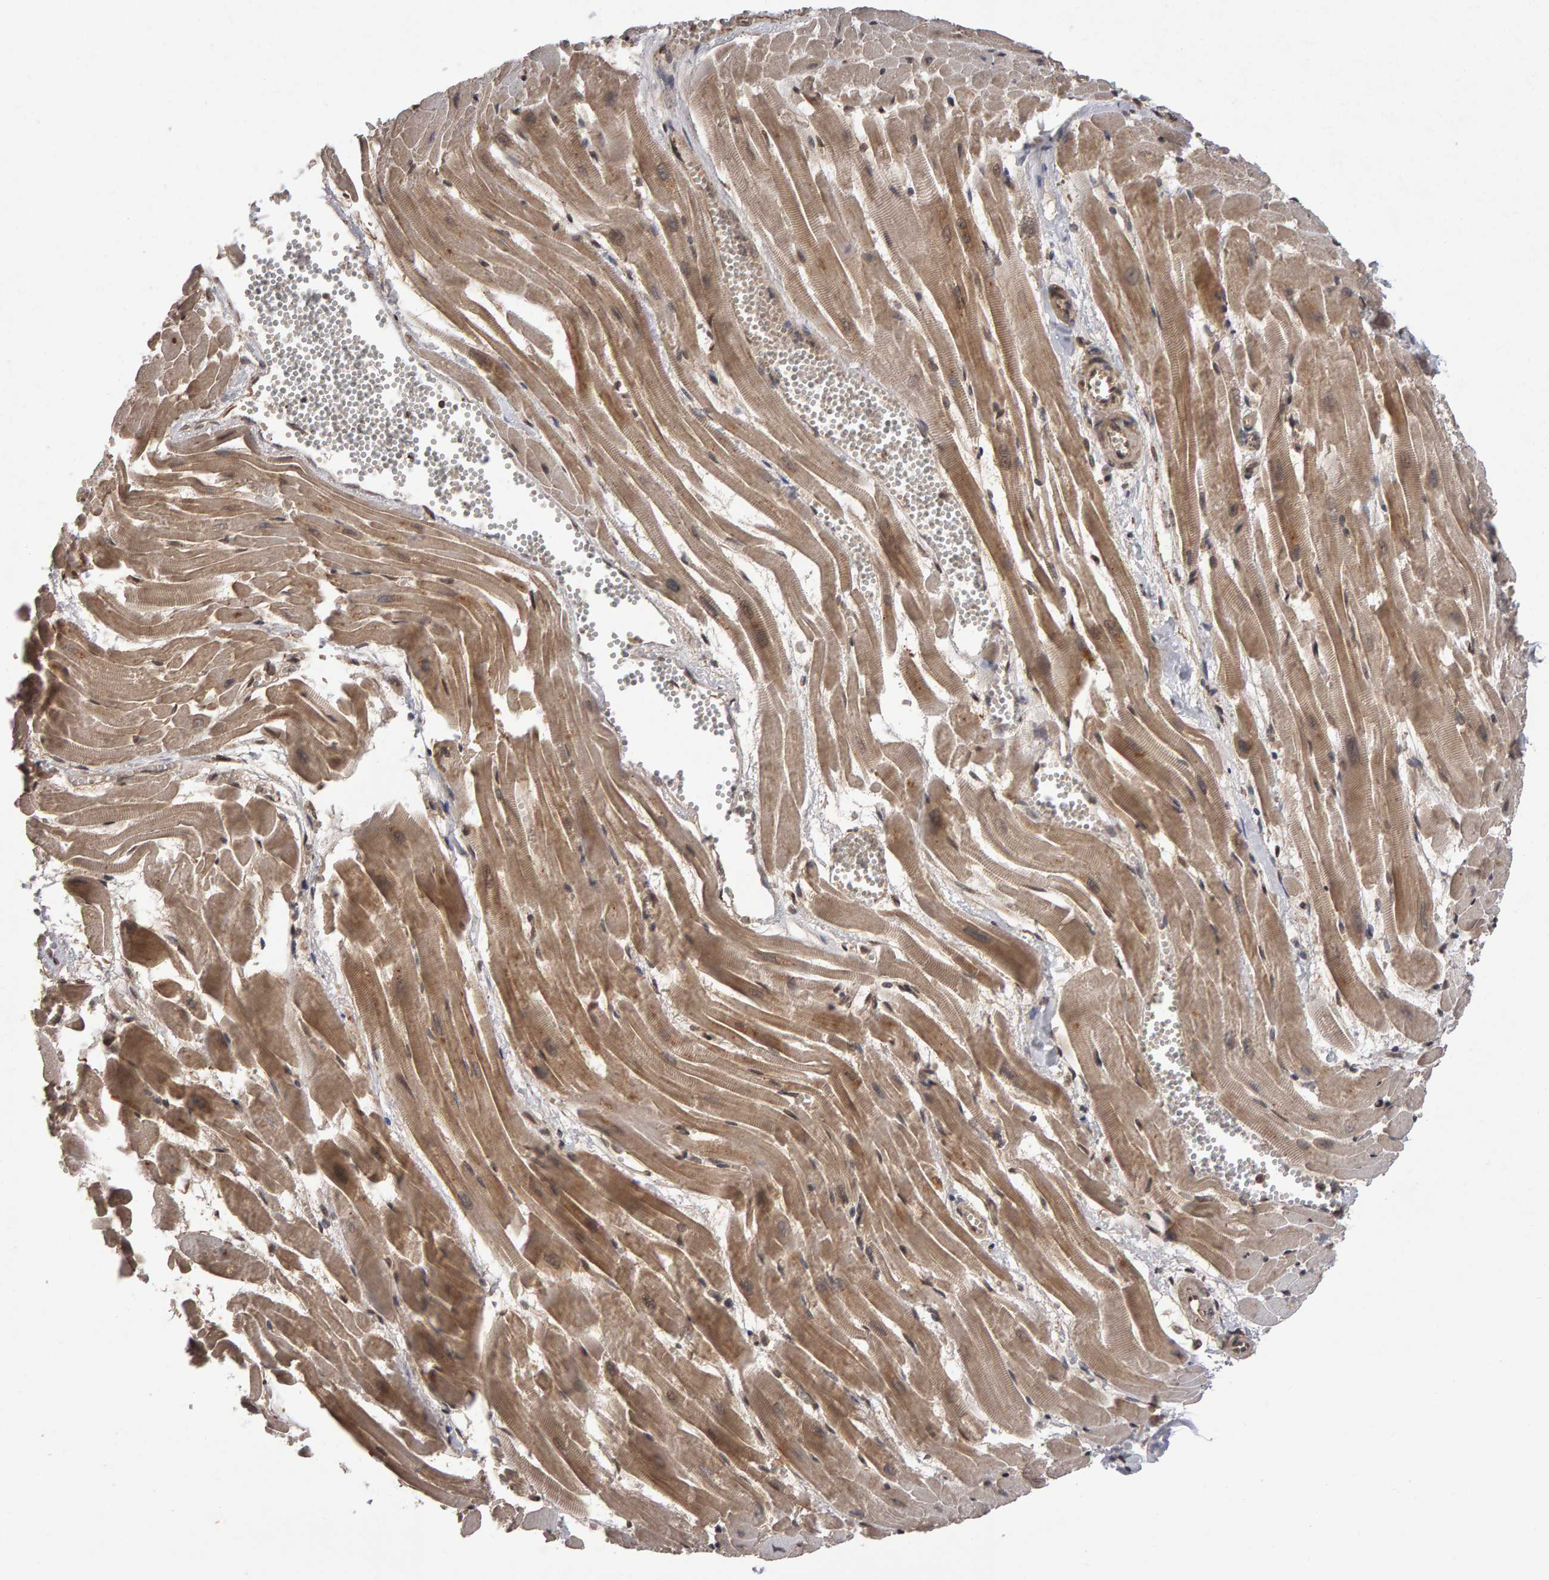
{"staining": {"intensity": "moderate", "quantity": ">75%", "location": "cytoplasmic/membranous"}, "tissue": "heart muscle", "cell_type": "Cardiomyocytes", "image_type": "normal", "snomed": [{"axis": "morphology", "description": "Normal tissue, NOS"}, {"axis": "topography", "description": "Heart"}], "caption": "DAB immunohistochemical staining of benign human heart muscle displays moderate cytoplasmic/membranous protein expression in approximately >75% of cardiomyocytes. (DAB (3,3'-diaminobenzidine) = brown stain, brightfield microscopy at high magnification).", "gene": "SCRIB", "patient": {"sex": "female", "age": 19}}